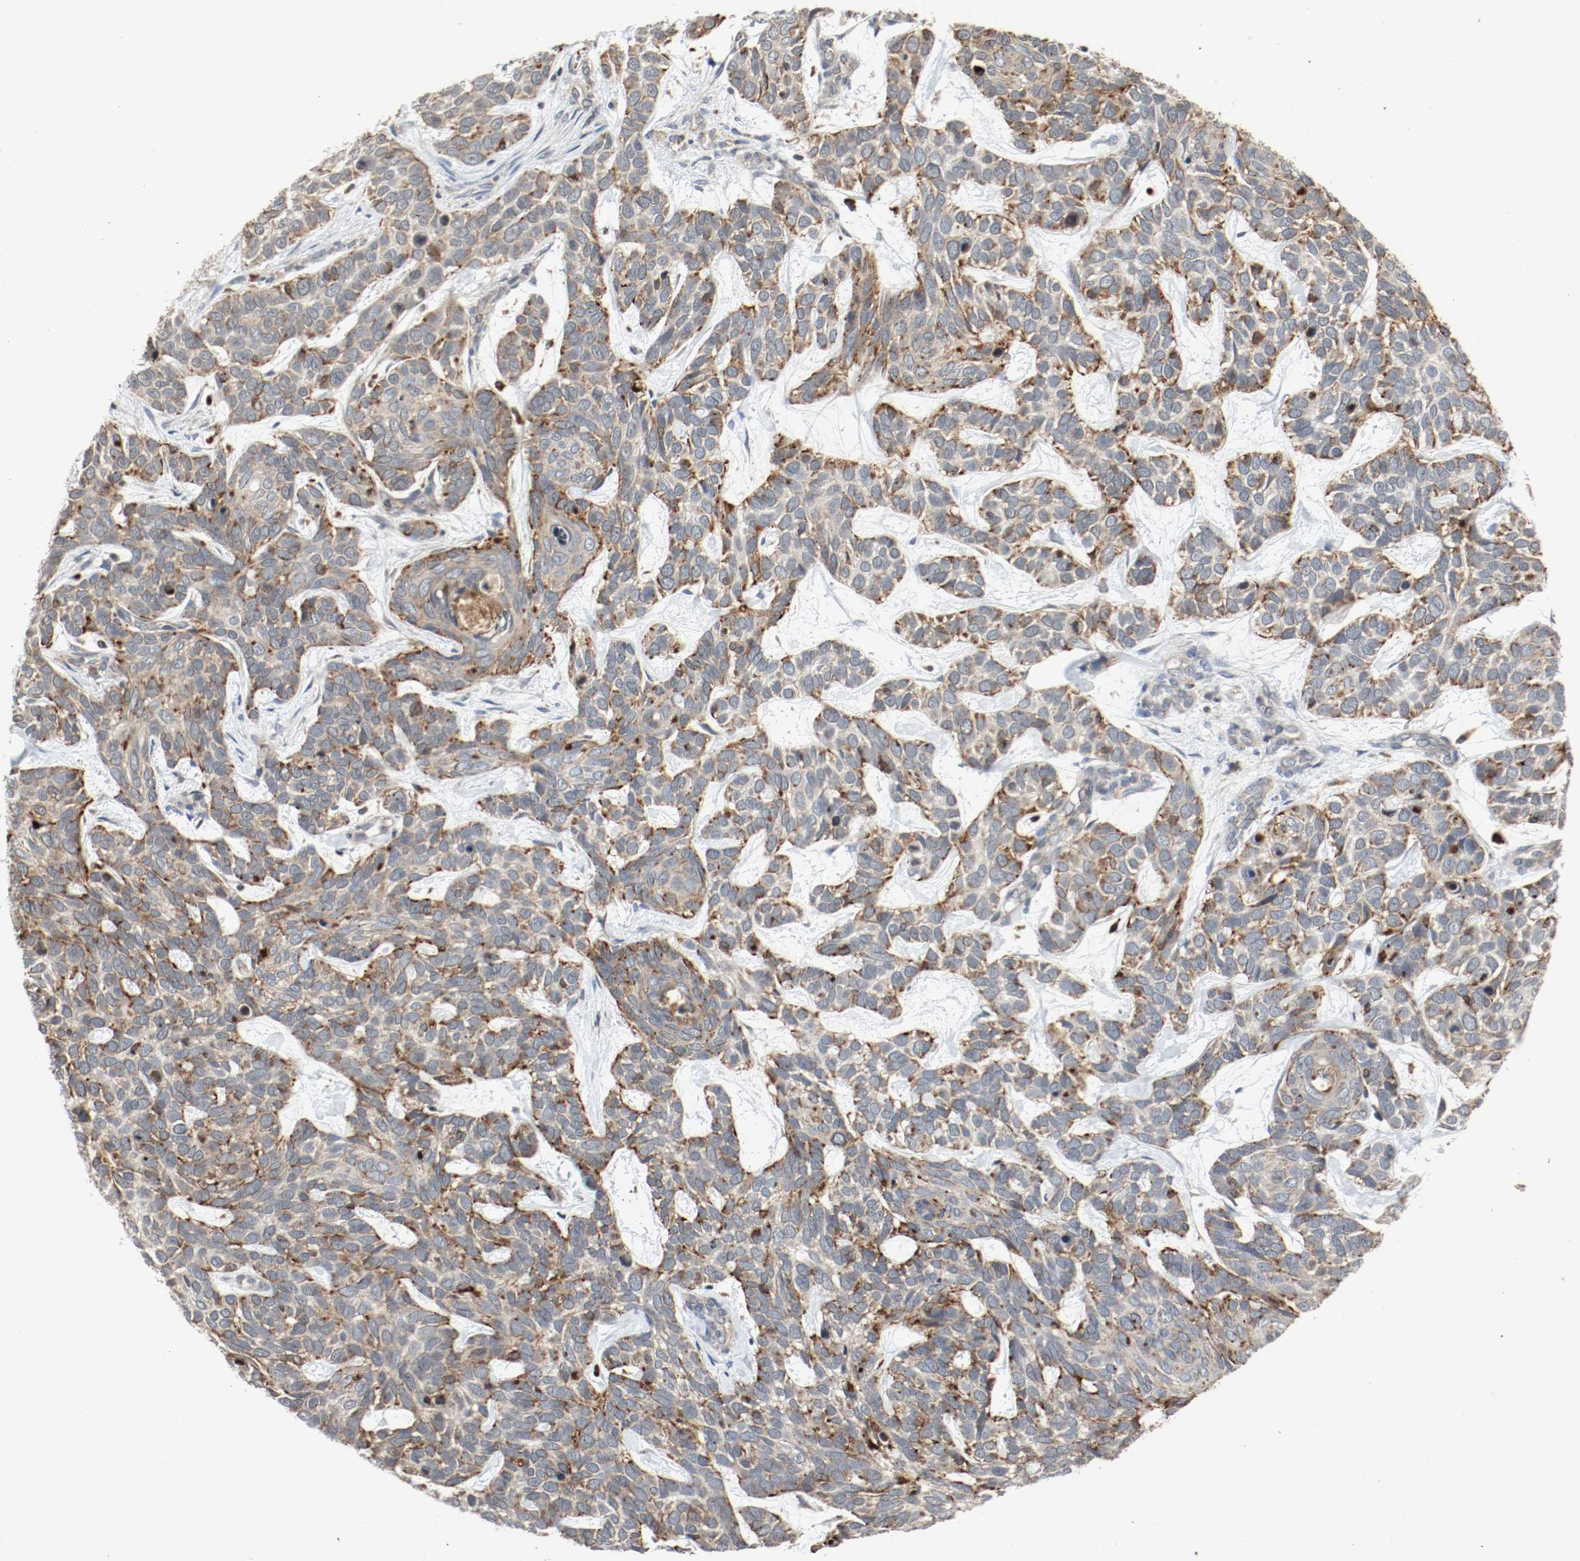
{"staining": {"intensity": "moderate", "quantity": ">75%", "location": "cytoplasmic/membranous"}, "tissue": "skin cancer", "cell_type": "Tumor cells", "image_type": "cancer", "snomed": [{"axis": "morphology", "description": "Basal cell carcinoma"}, {"axis": "topography", "description": "Skin"}], "caption": "Tumor cells exhibit medium levels of moderate cytoplasmic/membranous staining in about >75% of cells in basal cell carcinoma (skin).", "gene": "LAMP2", "patient": {"sex": "male", "age": 87}}